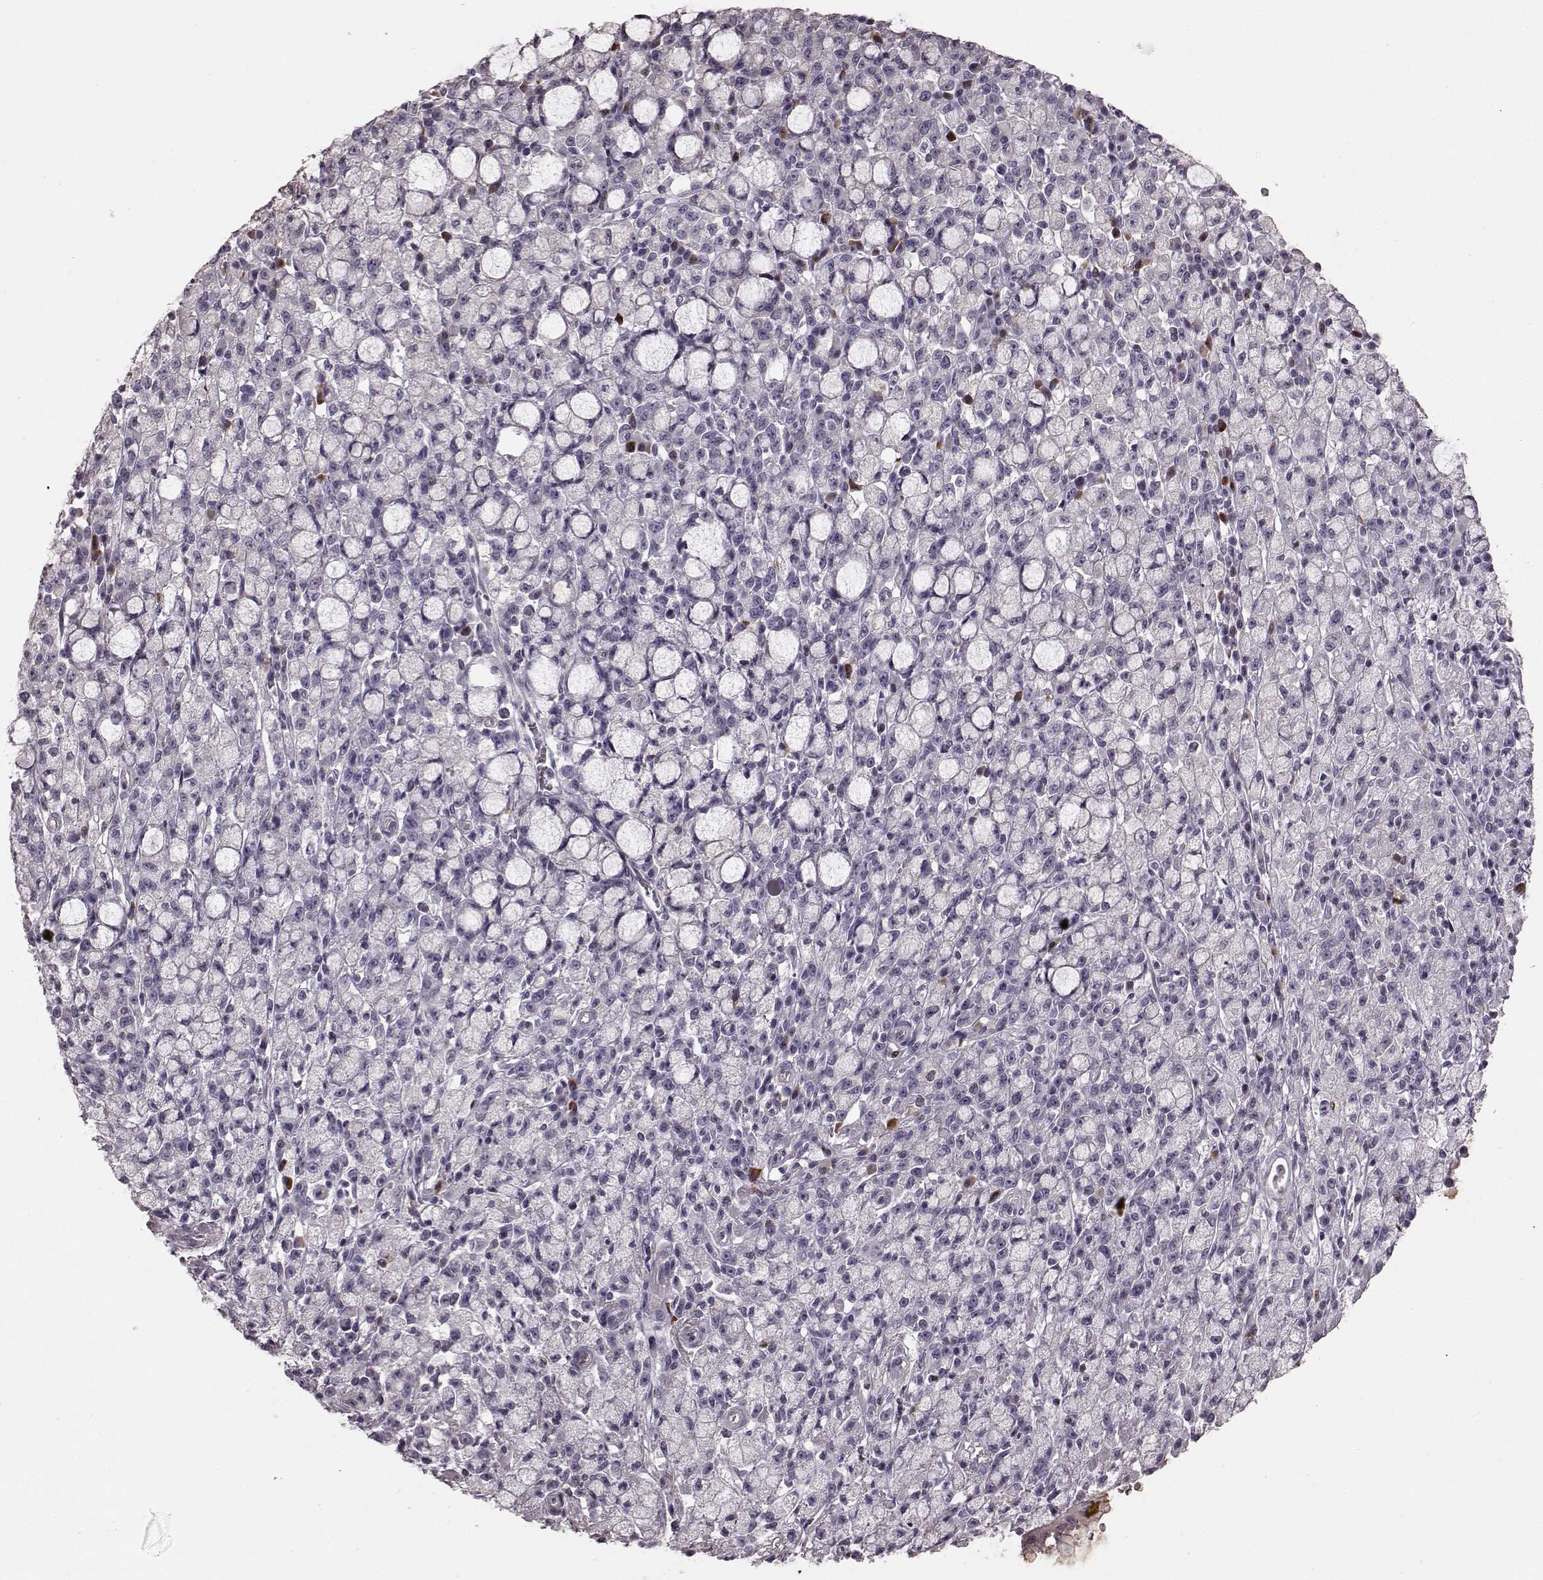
{"staining": {"intensity": "negative", "quantity": "none", "location": "none"}, "tissue": "stomach cancer", "cell_type": "Tumor cells", "image_type": "cancer", "snomed": [{"axis": "morphology", "description": "Adenocarcinoma, NOS"}, {"axis": "topography", "description": "Stomach"}], "caption": "Stomach cancer stained for a protein using immunohistochemistry exhibits no positivity tumor cells.", "gene": "PDCD1", "patient": {"sex": "male", "age": 58}}